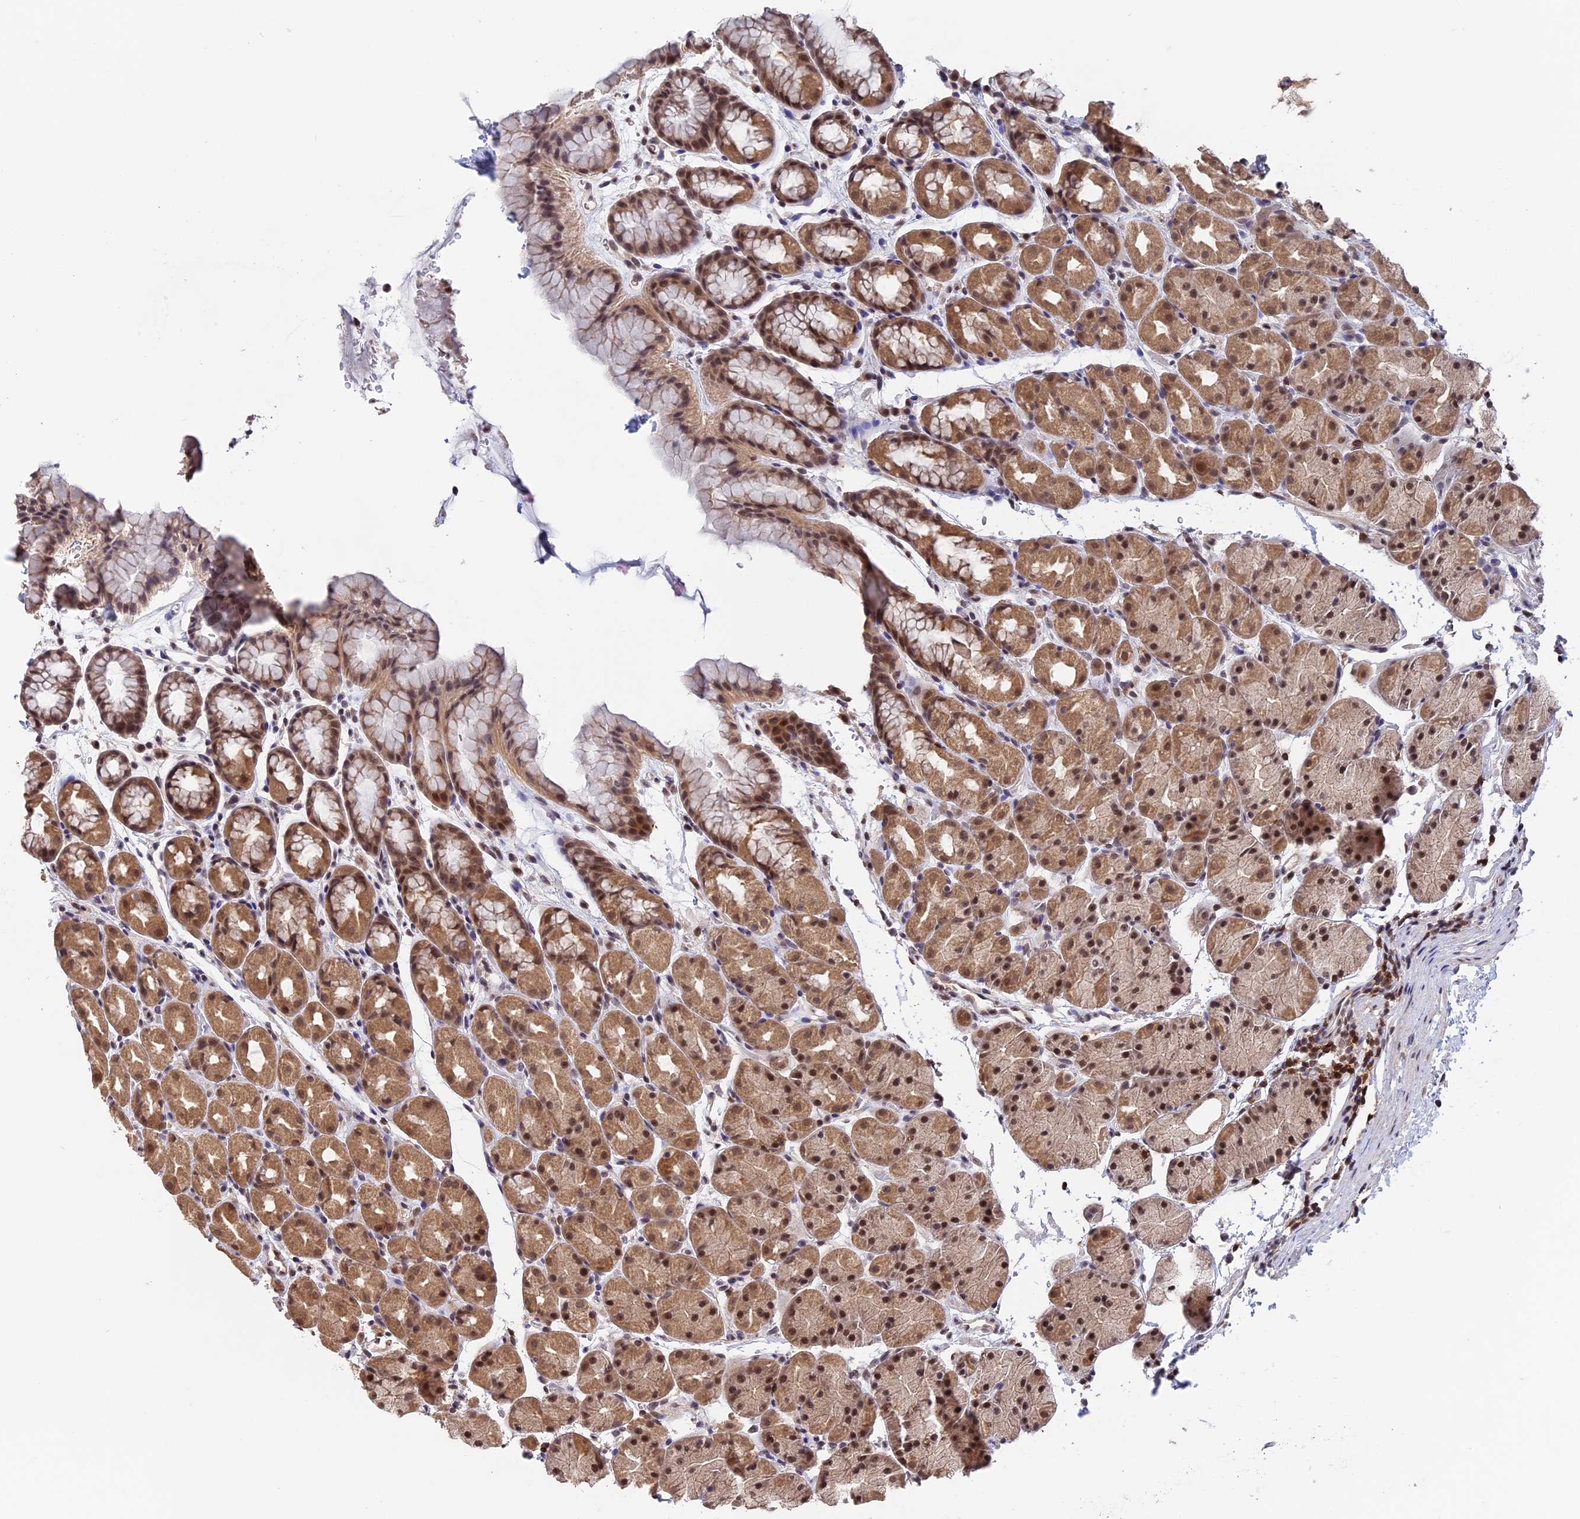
{"staining": {"intensity": "moderate", "quantity": ">75%", "location": "cytoplasmic/membranous,nuclear"}, "tissue": "stomach", "cell_type": "Glandular cells", "image_type": "normal", "snomed": [{"axis": "morphology", "description": "Normal tissue, NOS"}, {"axis": "topography", "description": "Stomach, upper"}, {"axis": "topography", "description": "Stomach"}], "caption": "Immunohistochemistry image of benign stomach: stomach stained using immunohistochemistry (IHC) displays medium levels of moderate protein expression localized specifically in the cytoplasmic/membranous,nuclear of glandular cells, appearing as a cytoplasmic/membranous,nuclear brown color.", "gene": "RFC5", "patient": {"sex": "male", "age": 47}}